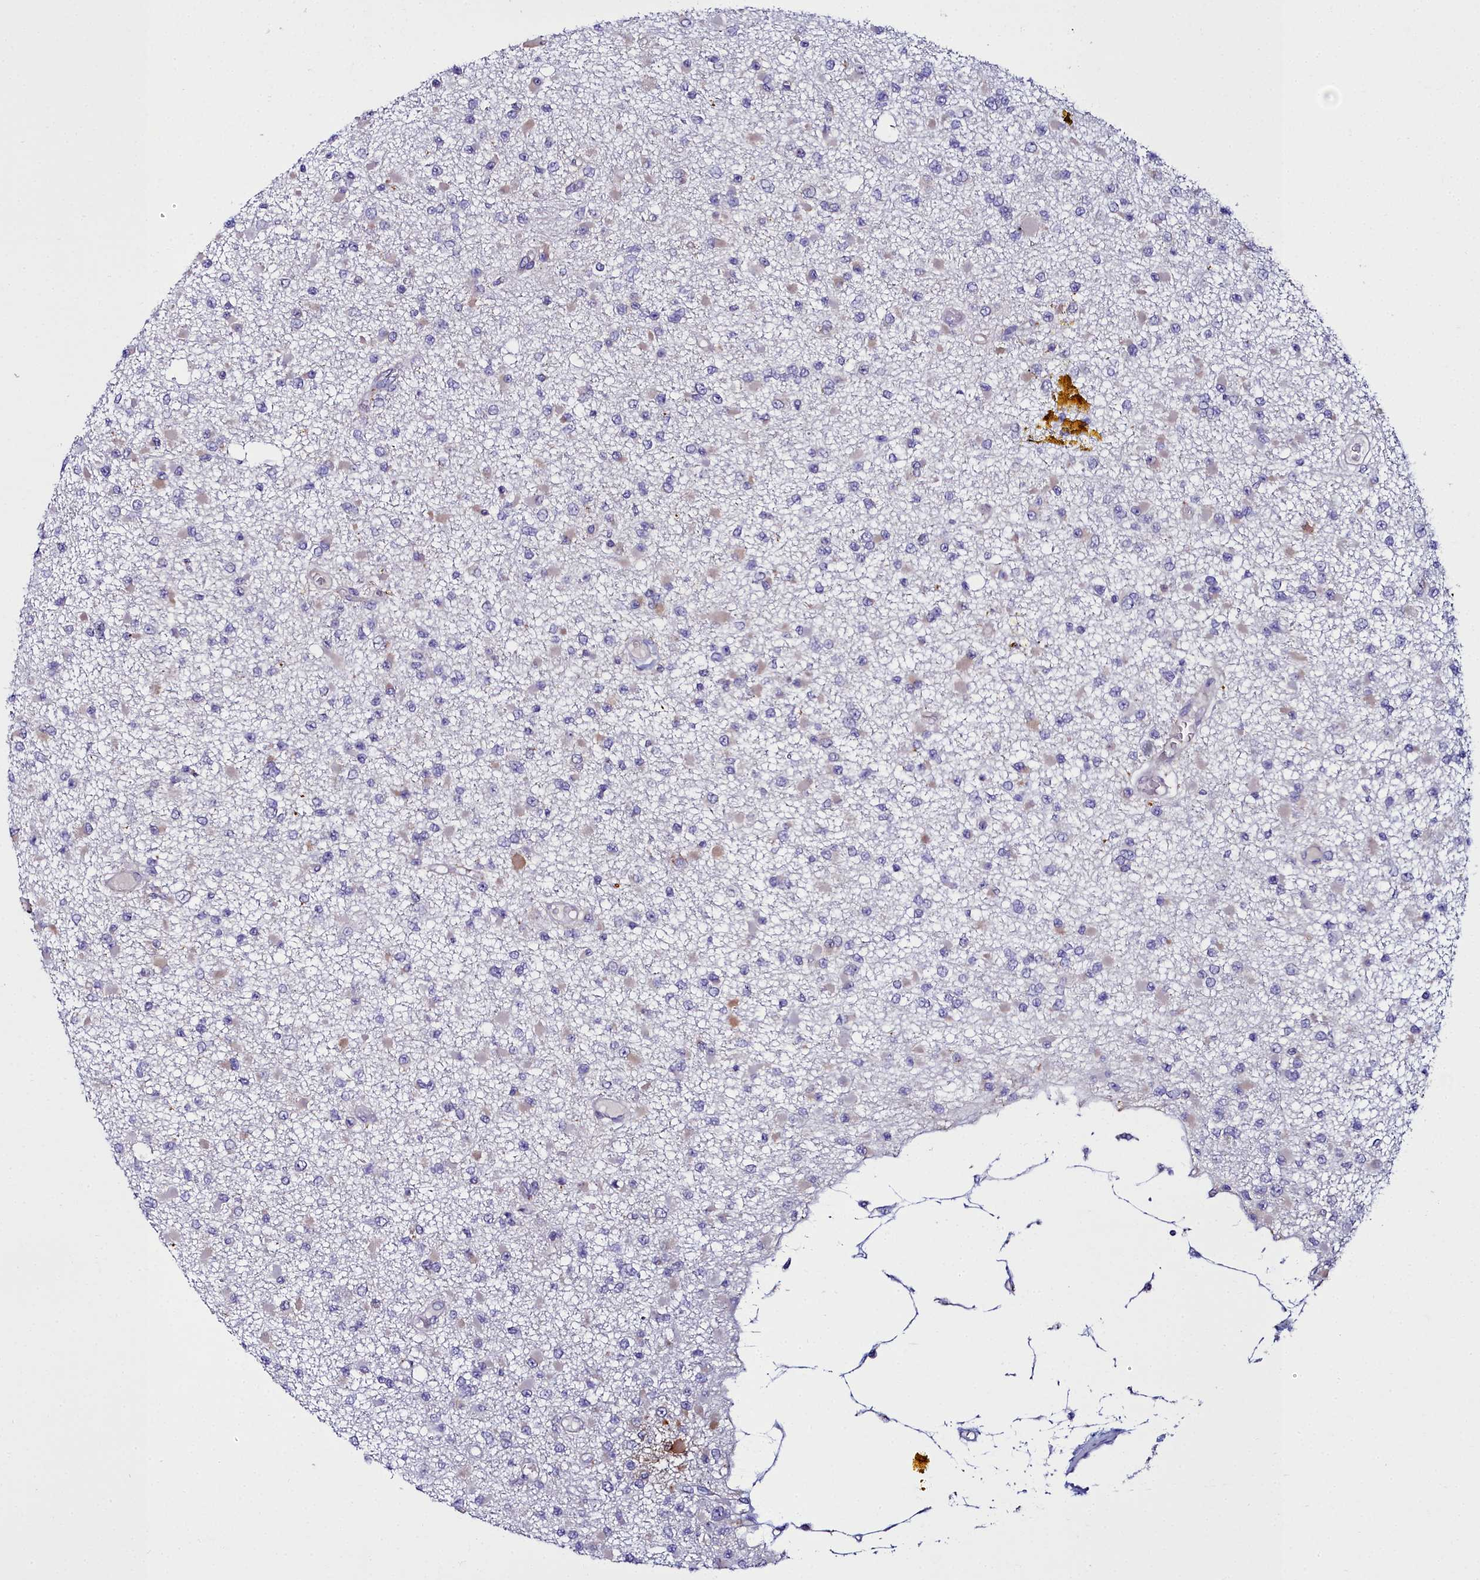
{"staining": {"intensity": "negative", "quantity": "none", "location": "none"}, "tissue": "glioma", "cell_type": "Tumor cells", "image_type": "cancer", "snomed": [{"axis": "morphology", "description": "Glioma, malignant, Low grade"}, {"axis": "topography", "description": "Brain"}], "caption": "Histopathology image shows no significant protein expression in tumor cells of glioma.", "gene": "ELAPOR2", "patient": {"sex": "female", "age": 22}}